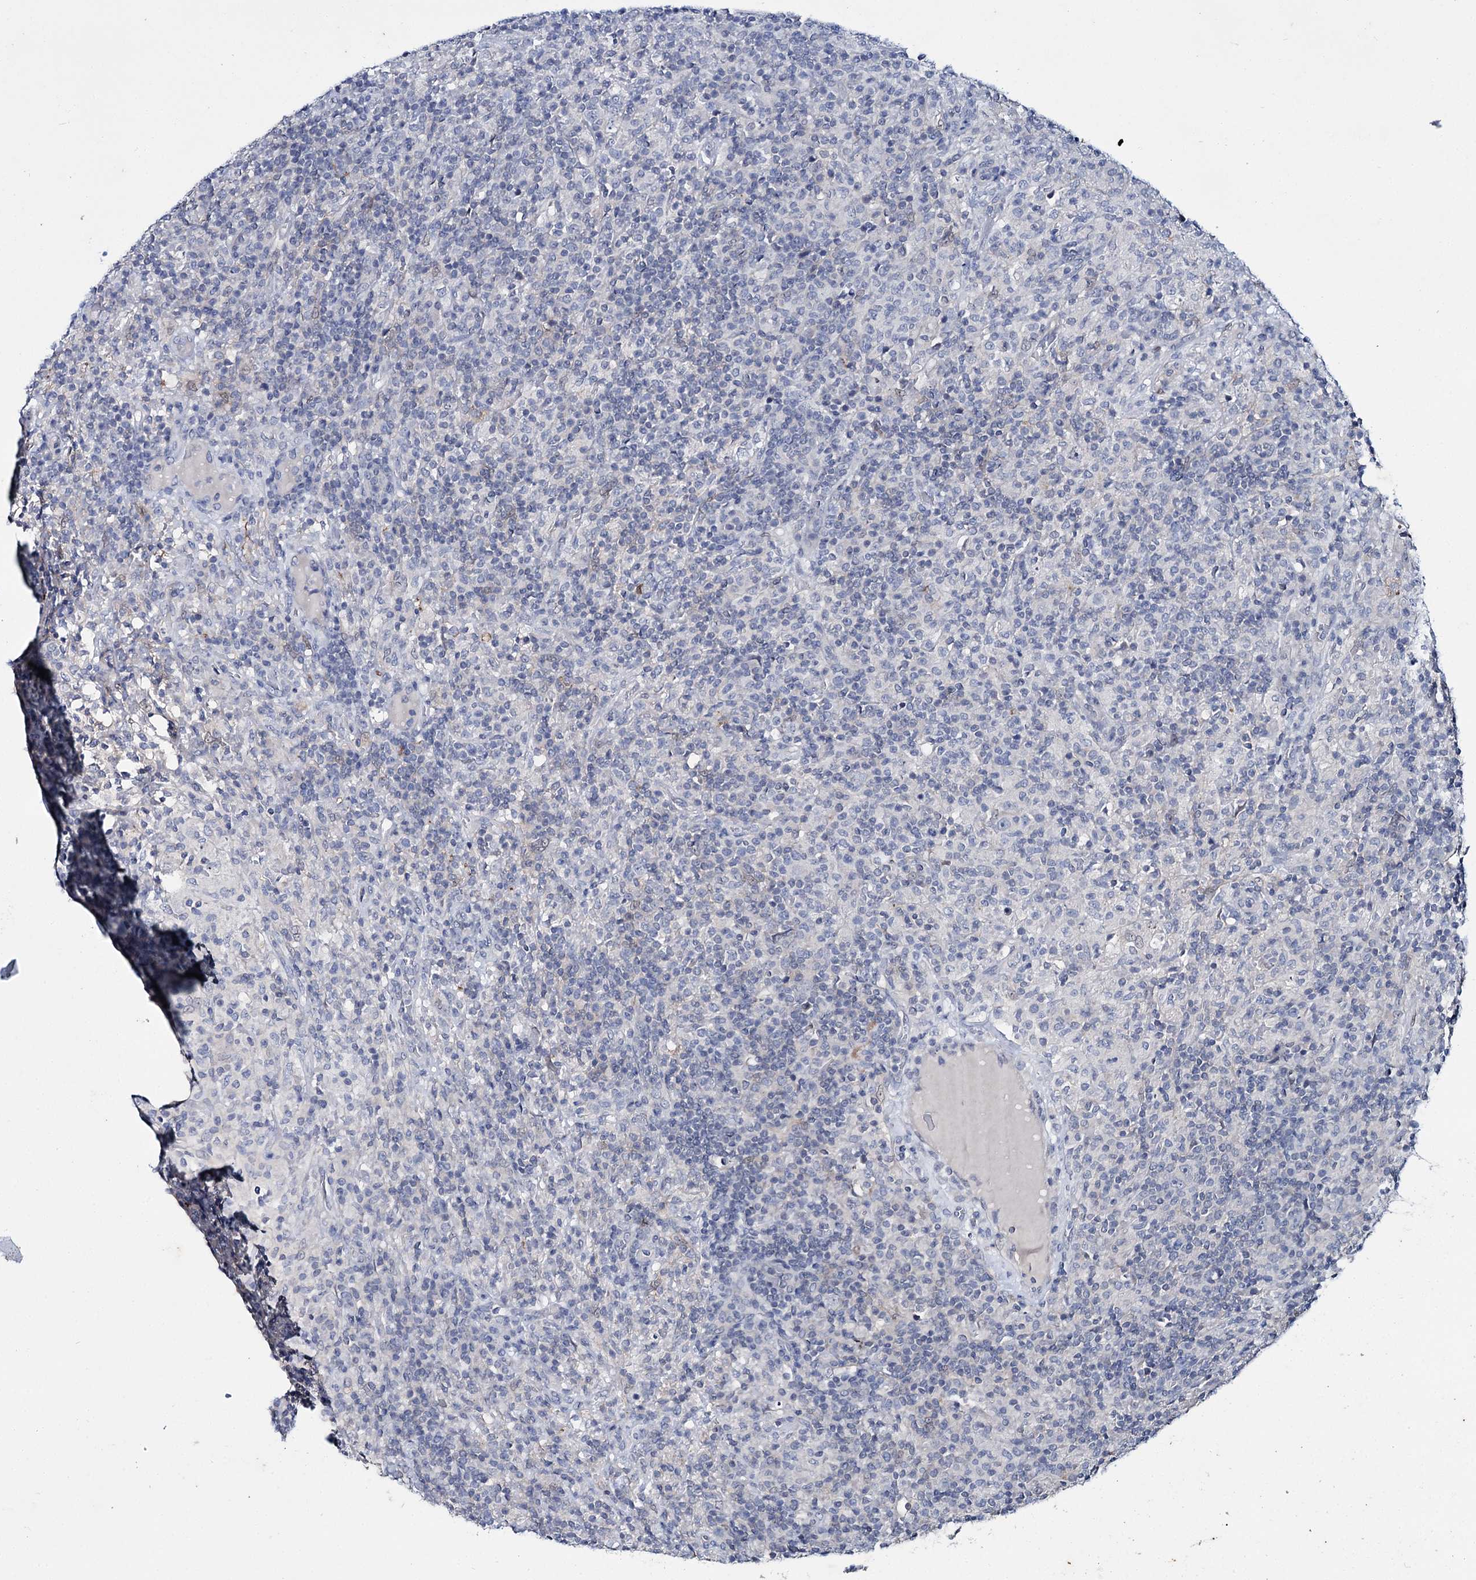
{"staining": {"intensity": "negative", "quantity": "none", "location": "none"}, "tissue": "lymphoma", "cell_type": "Tumor cells", "image_type": "cancer", "snomed": [{"axis": "morphology", "description": "Hodgkin's disease, NOS"}, {"axis": "topography", "description": "Lymph node"}], "caption": "Tumor cells show no significant staining in Hodgkin's disease.", "gene": "LYZL4", "patient": {"sex": "male", "age": 70}}